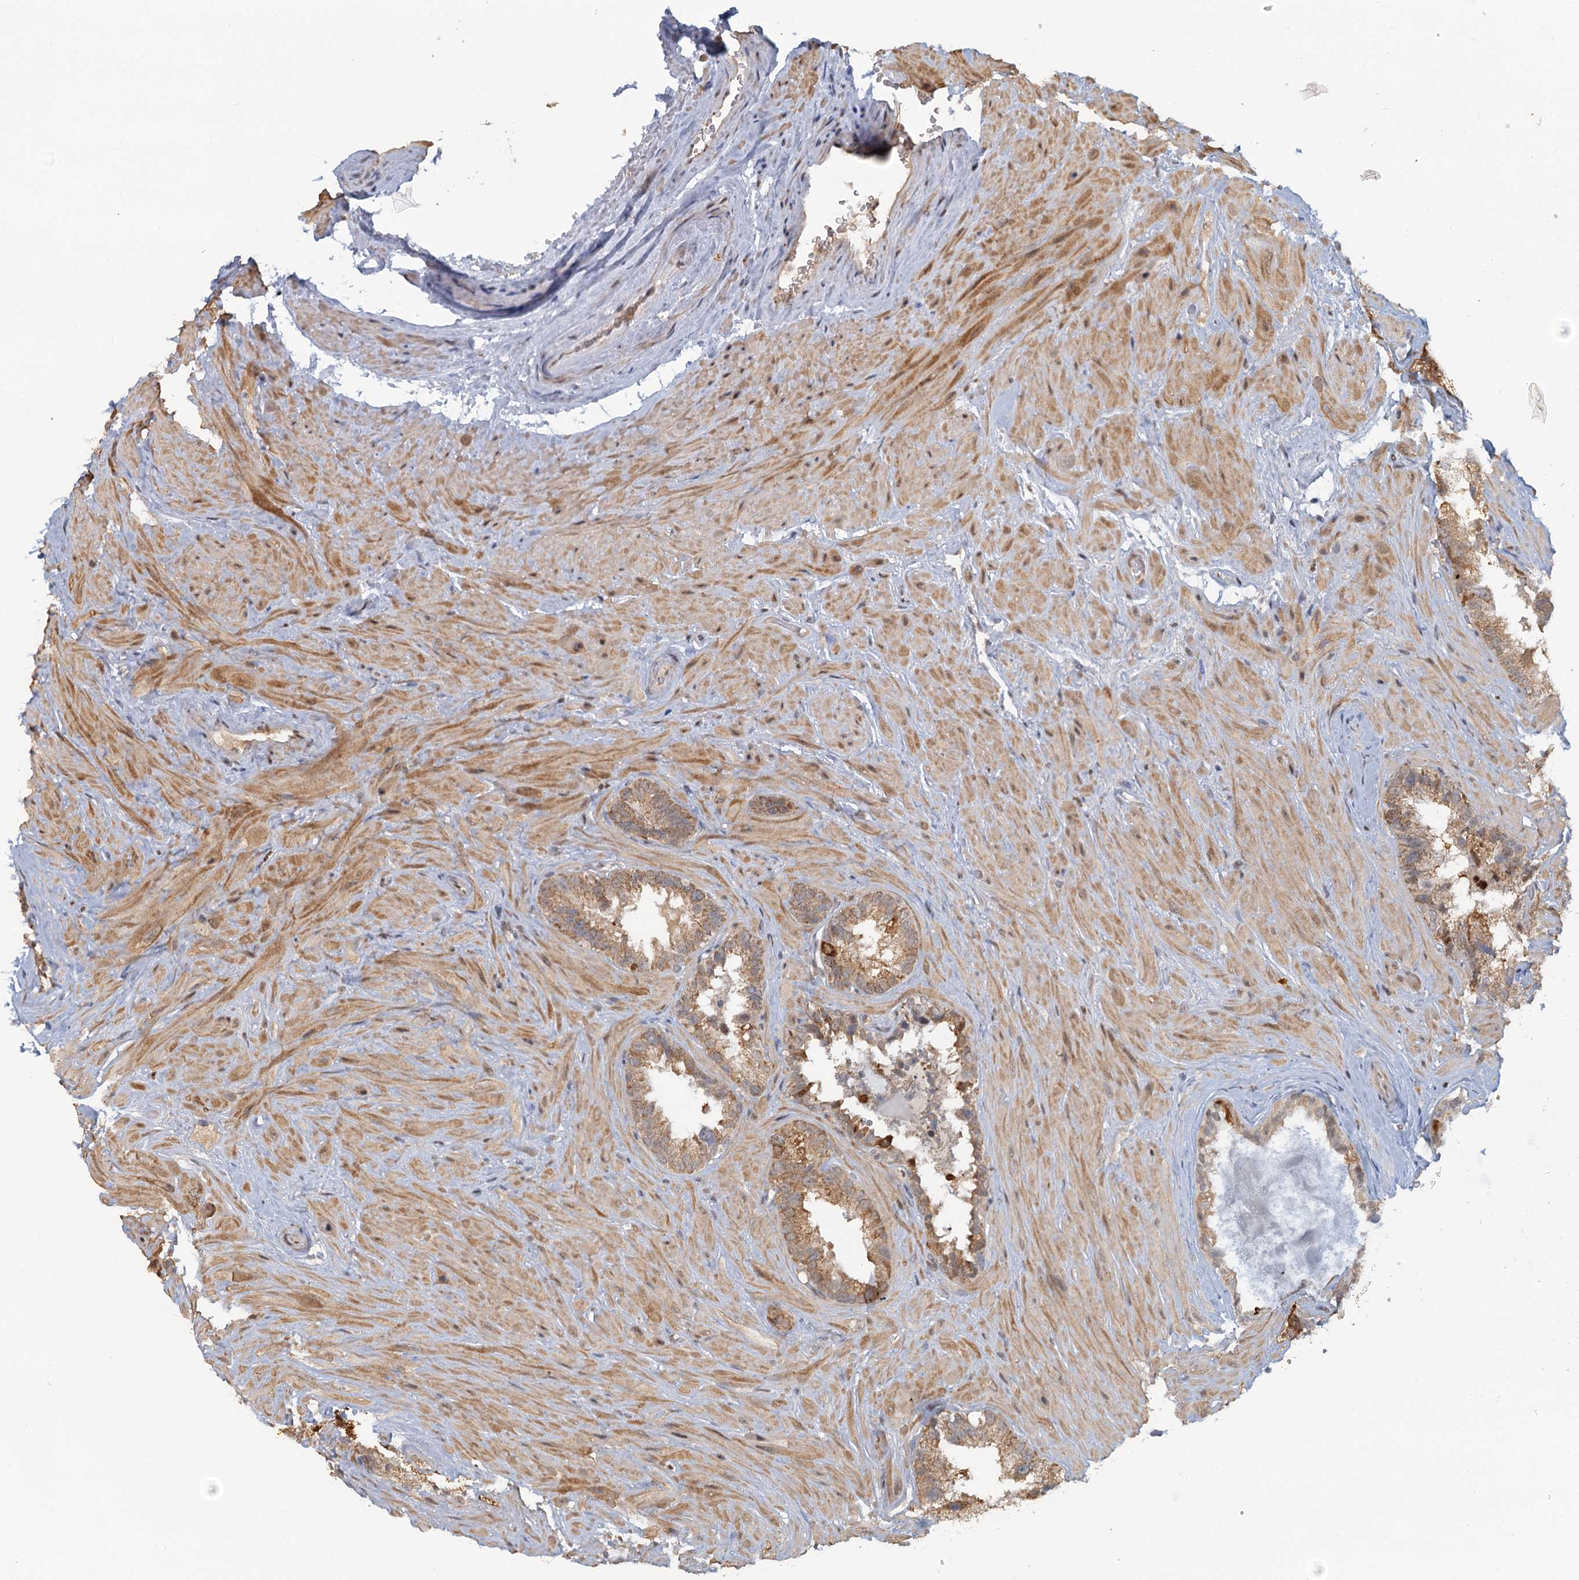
{"staining": {"intensity": "moderate", "quantity": "25%-75%", "location": "cytoplasmic/membranous"}, "tissue": "seminal vesicle", "cell_type": "Glandular cells", "image_type": "normal", "snomed": [{"axis": "morphology", "description": "Normal tissue, NOS"}, {"axis": "topography", "description": "Seminal veicle"}, {"axis": "topography", "description": "Peripheral nerve tissue"}], "caption": "Protein expression analysis of benign seminal vesicle reveals moderate cytoplasmic/membranous staining in about 25%-75% of glandular cells.", "gene": "GPATCH11", "patient": {"sex": "male", "age": 67}}